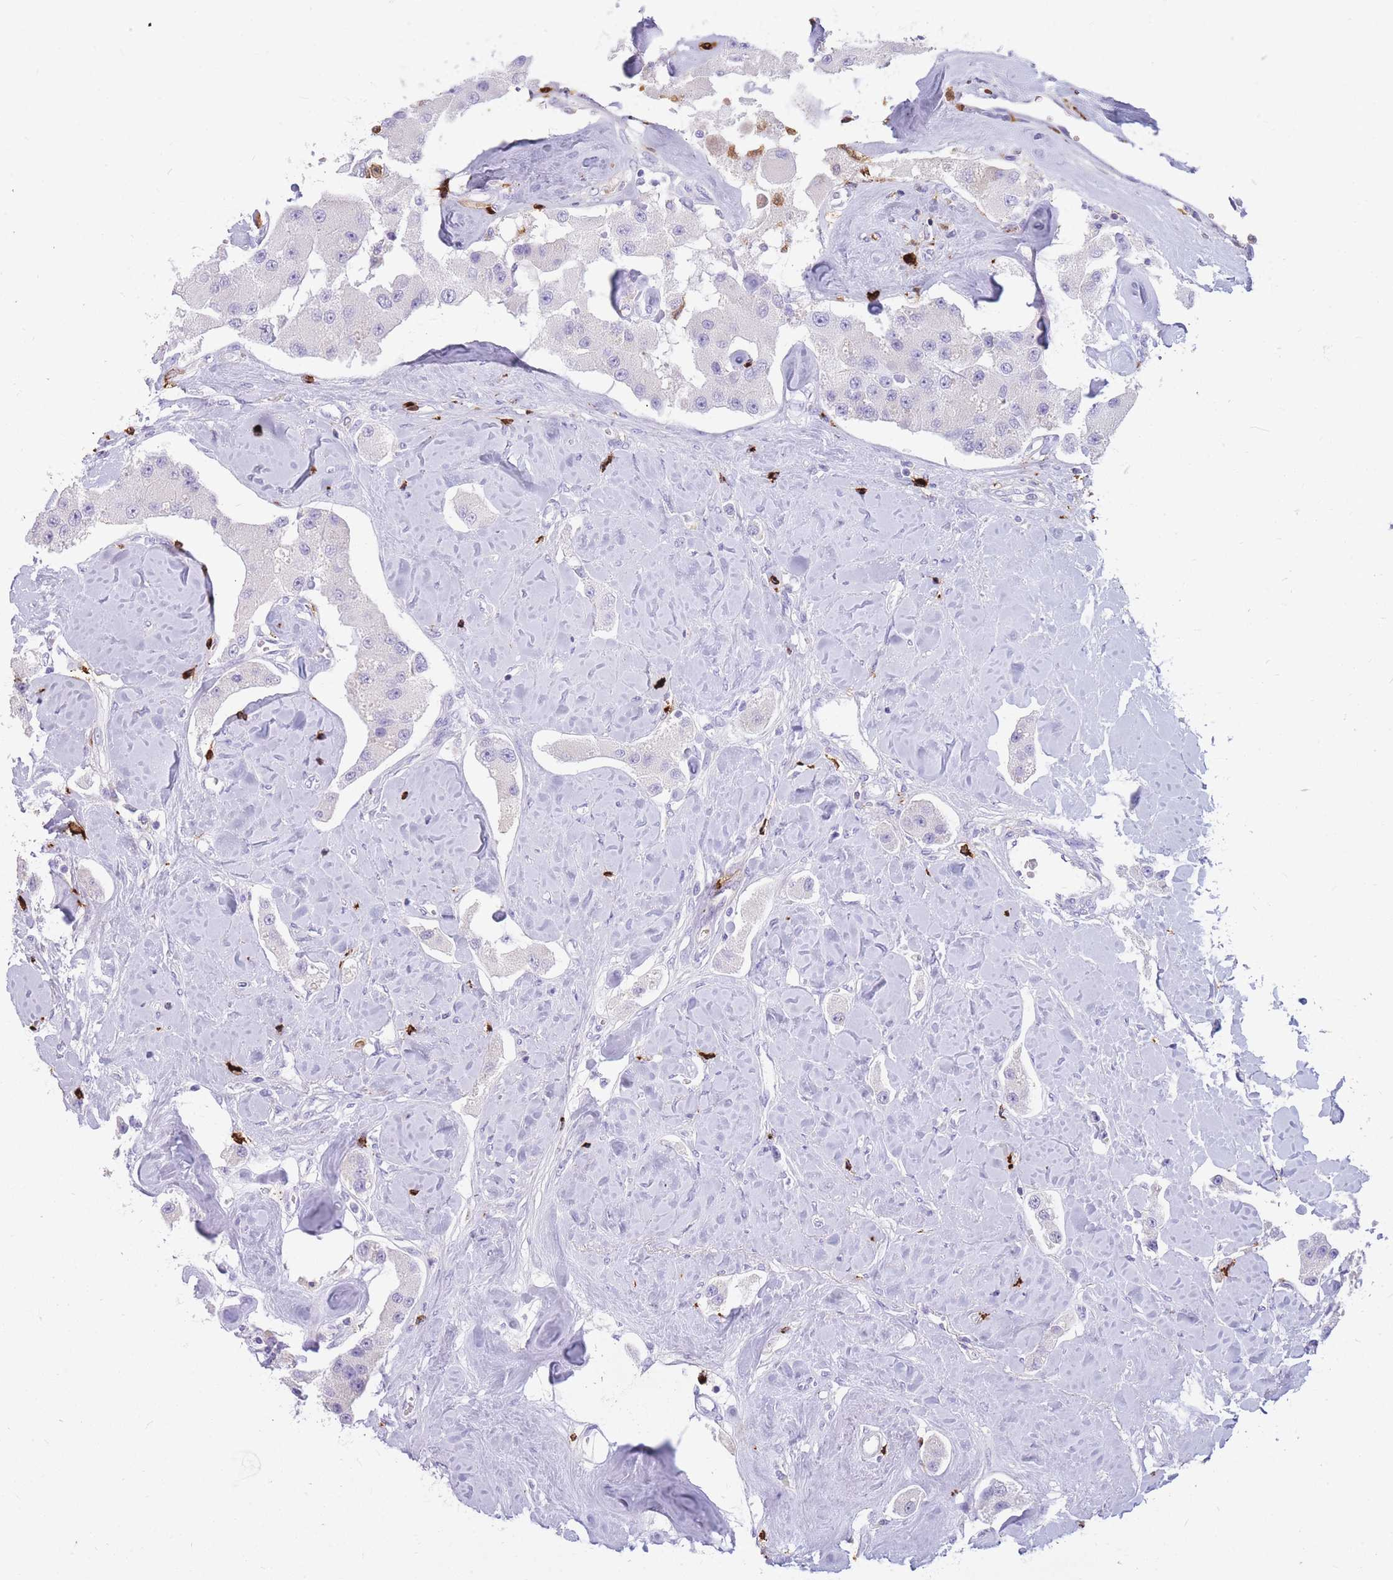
{"staining": {"intensity": "negative", "quantity": "none", "location": "none"}, "tissue": "carcinoid", "cell_type": "Tumor cells", "image_type": "cancer", "snomed": [{"axis": "morphology", "description": "Carcinoid, malignant, NOS"}, {"axis": "topography", "description": "Pancreas"}], "caption": "Tumor cells show no significant protein positivity in malignant carcinoid.", "gene": "TPSAB1", "patient": {"sex": "male", "age": 41}}